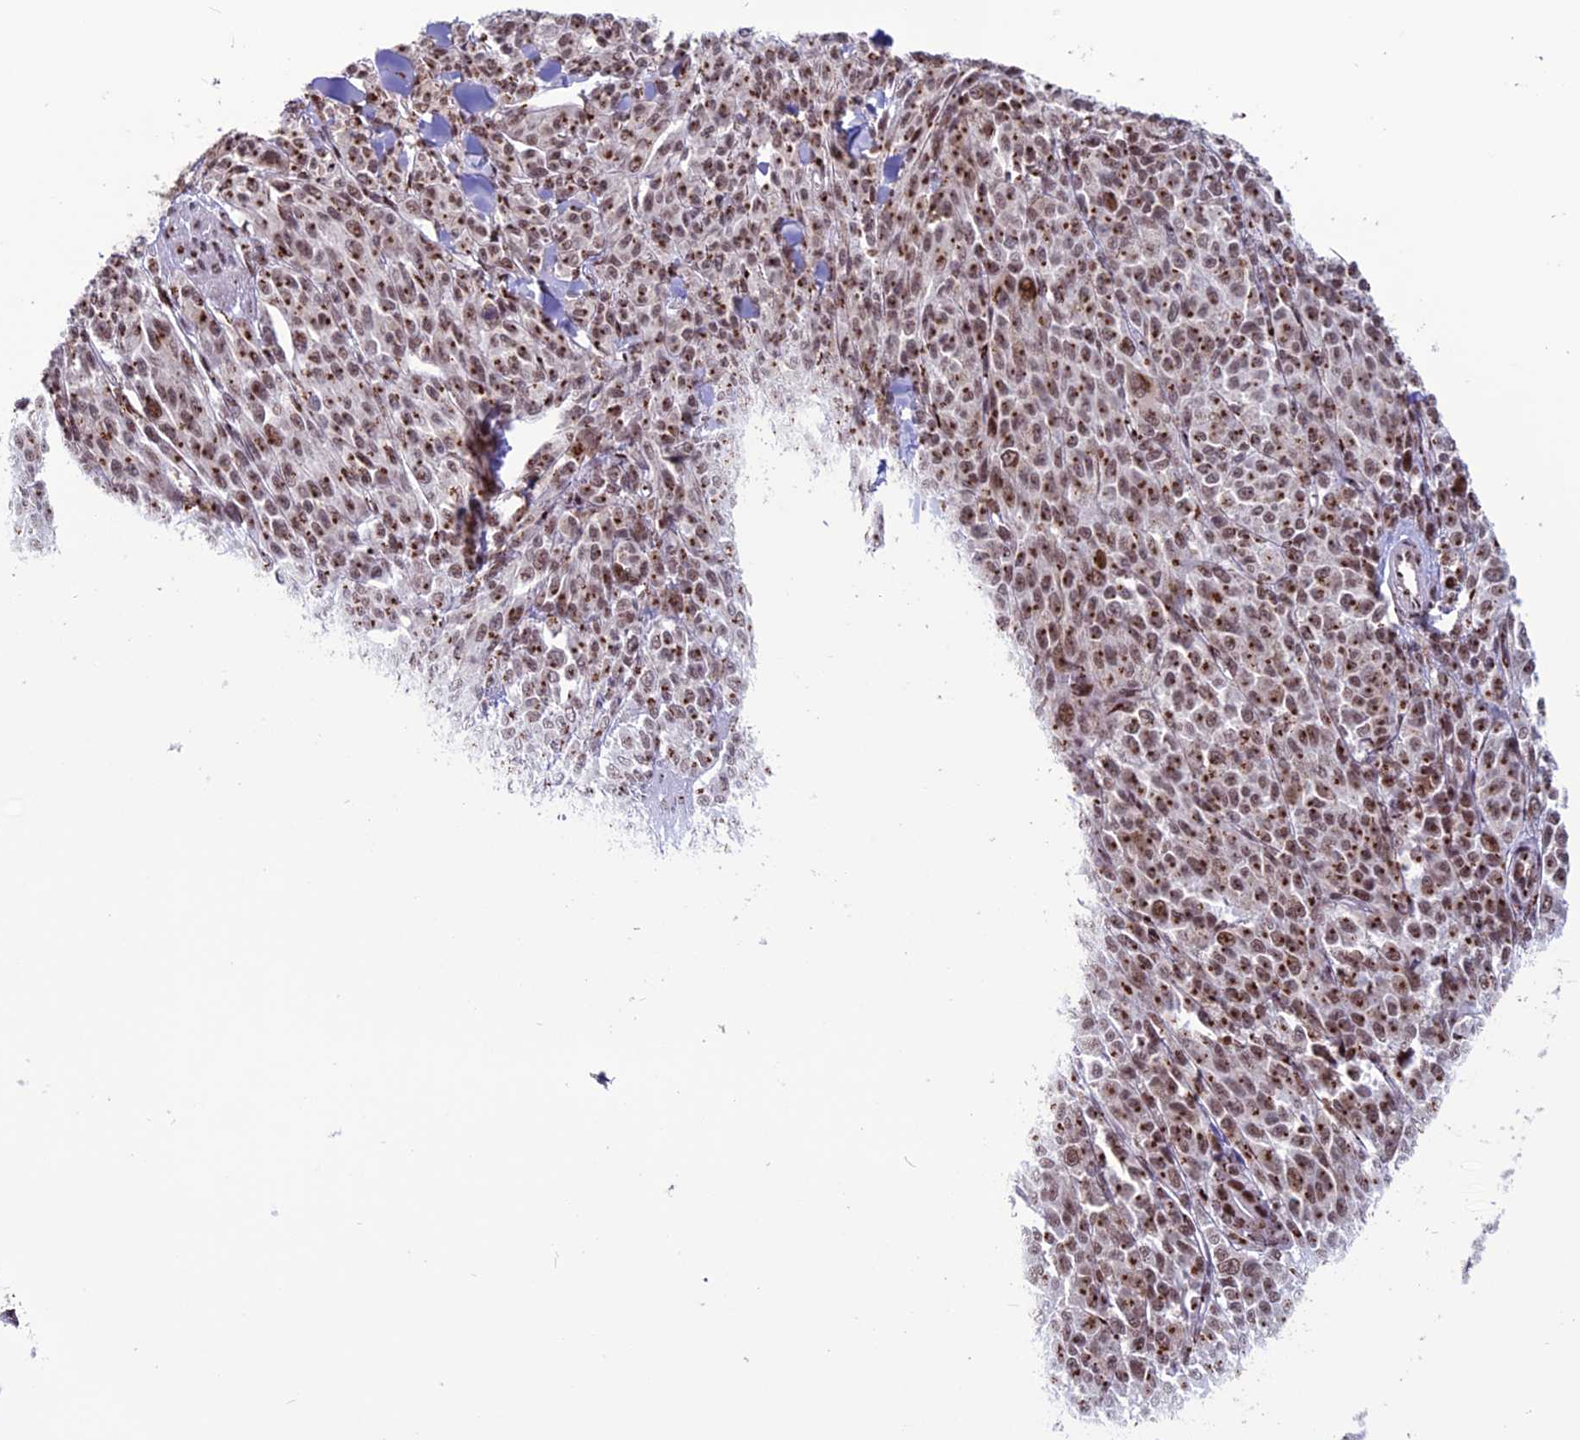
{"staining": {"intensity": "strong", "quantity": "25%-75%", "location": "cytoplasmic/membranous,nuclear"}, "tissue": "melanoma", "cell_type": "Tumor cells", "image_type": "cancer", "snomed": [{"axis": "morphology", "description": "Malignant melanoma, NOS"}, {"axis": "topography", "description": "Skin"}], "caption": "Melanoma stained for a protein (brown) shows strong cytoplasmic/membranous and nuclear positive positivity in approximately 25%-75% of tumor cells.", "gene": "PLEKHA4", "patient": {"sex": "female", "age": 52}}